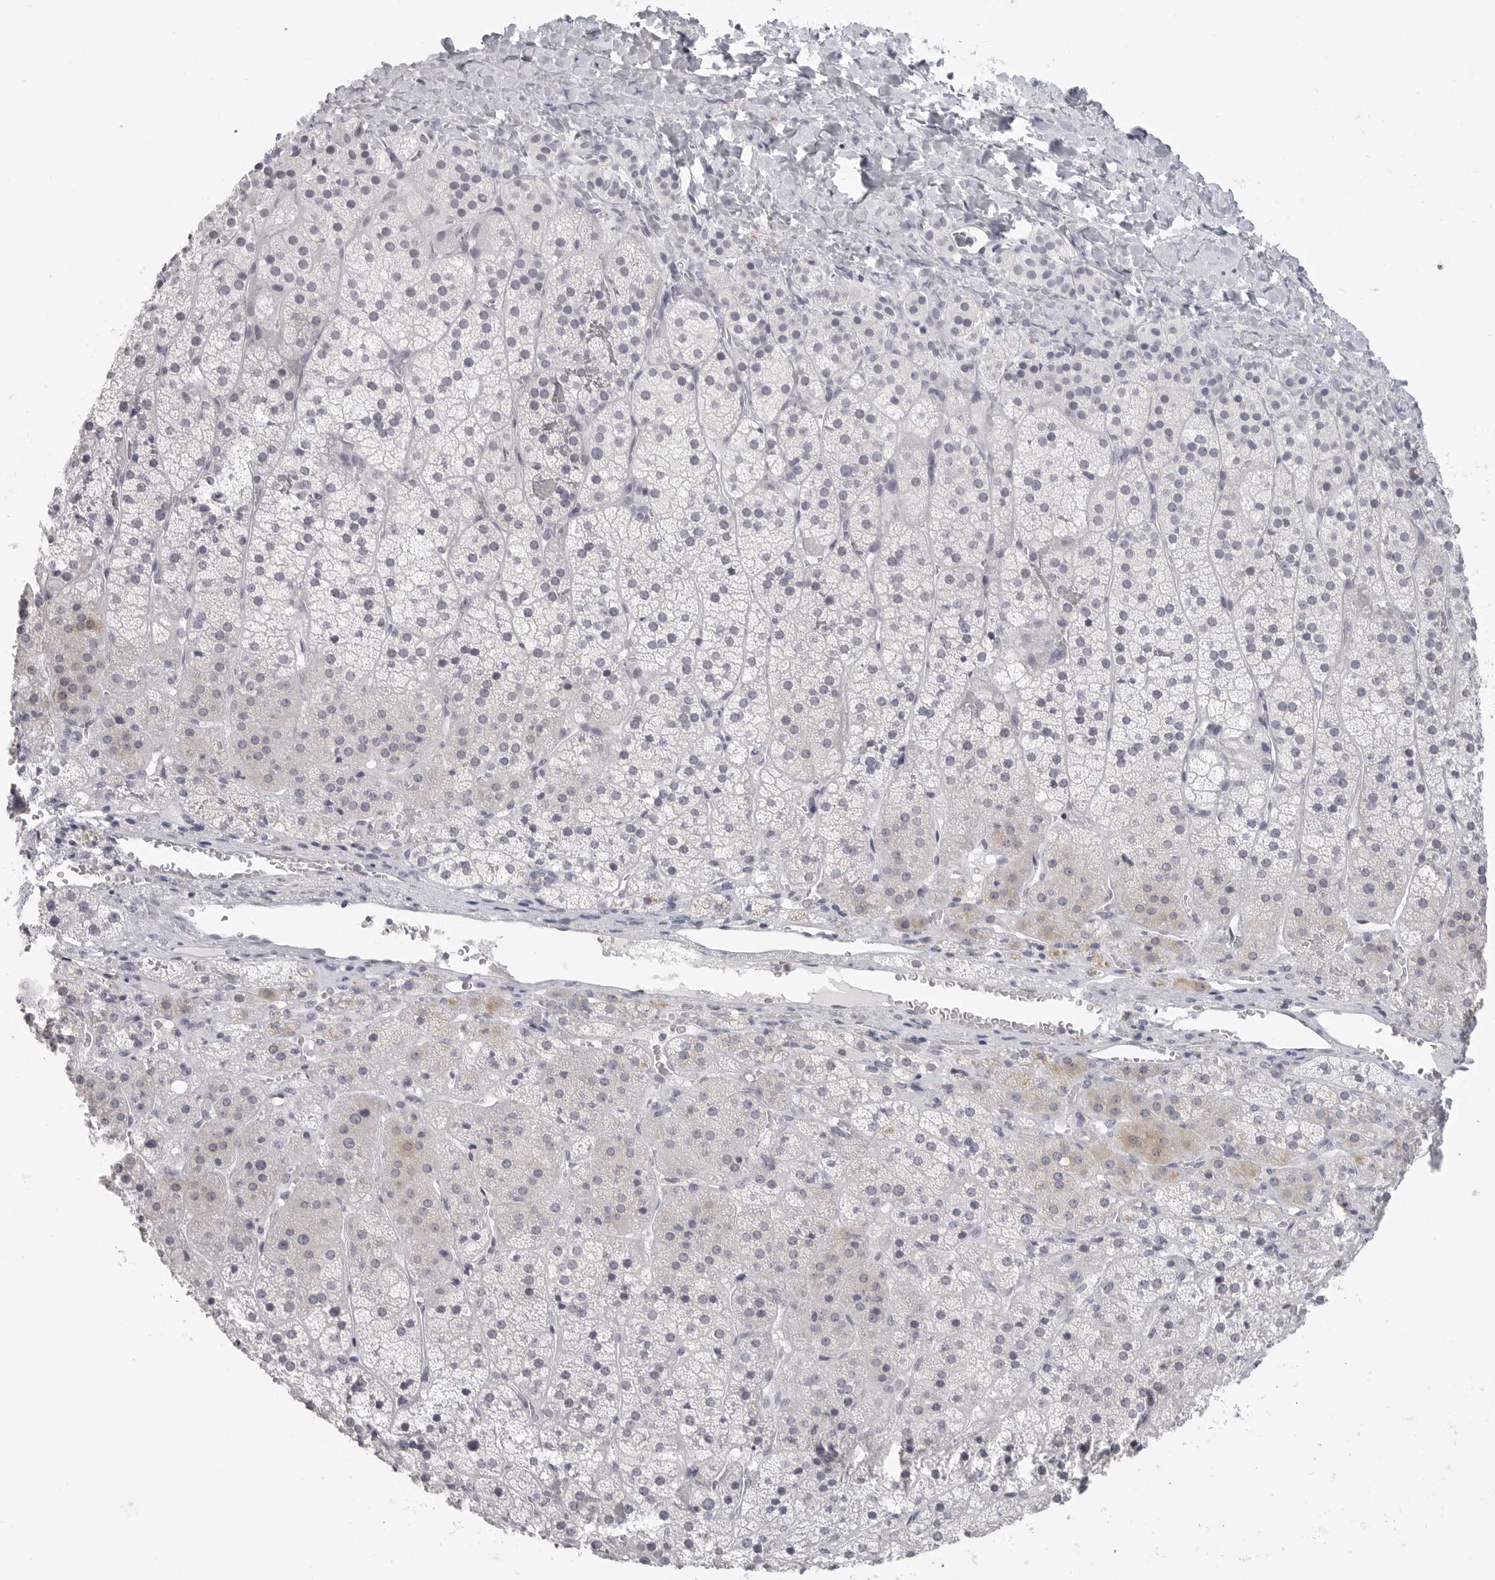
{"staining": {"intensity": "moderate", "quantity": "<25%", "location": "cytoplasmic/membranous"}, "tissue": "adrenal gland", "cell_type": "Glandular cells", "image_type": "normal", "snomed": [{"axis": "morphology", "description": "Normal tissue, NOS"}, {"axis": "topography", "description": "Adrenal gland"}], "caption": "A brown stain shows moderate cytoplasmic/membranous staining of a protein in glandular cells of unremarkable human adrenal gland. The staining was performed using DAB, with brown indicating positive protein expression. Nuclei are stained blue with hematoxylin.", "gene": "HMGCS2", "patient": {"sex": "female", "age": 44}}